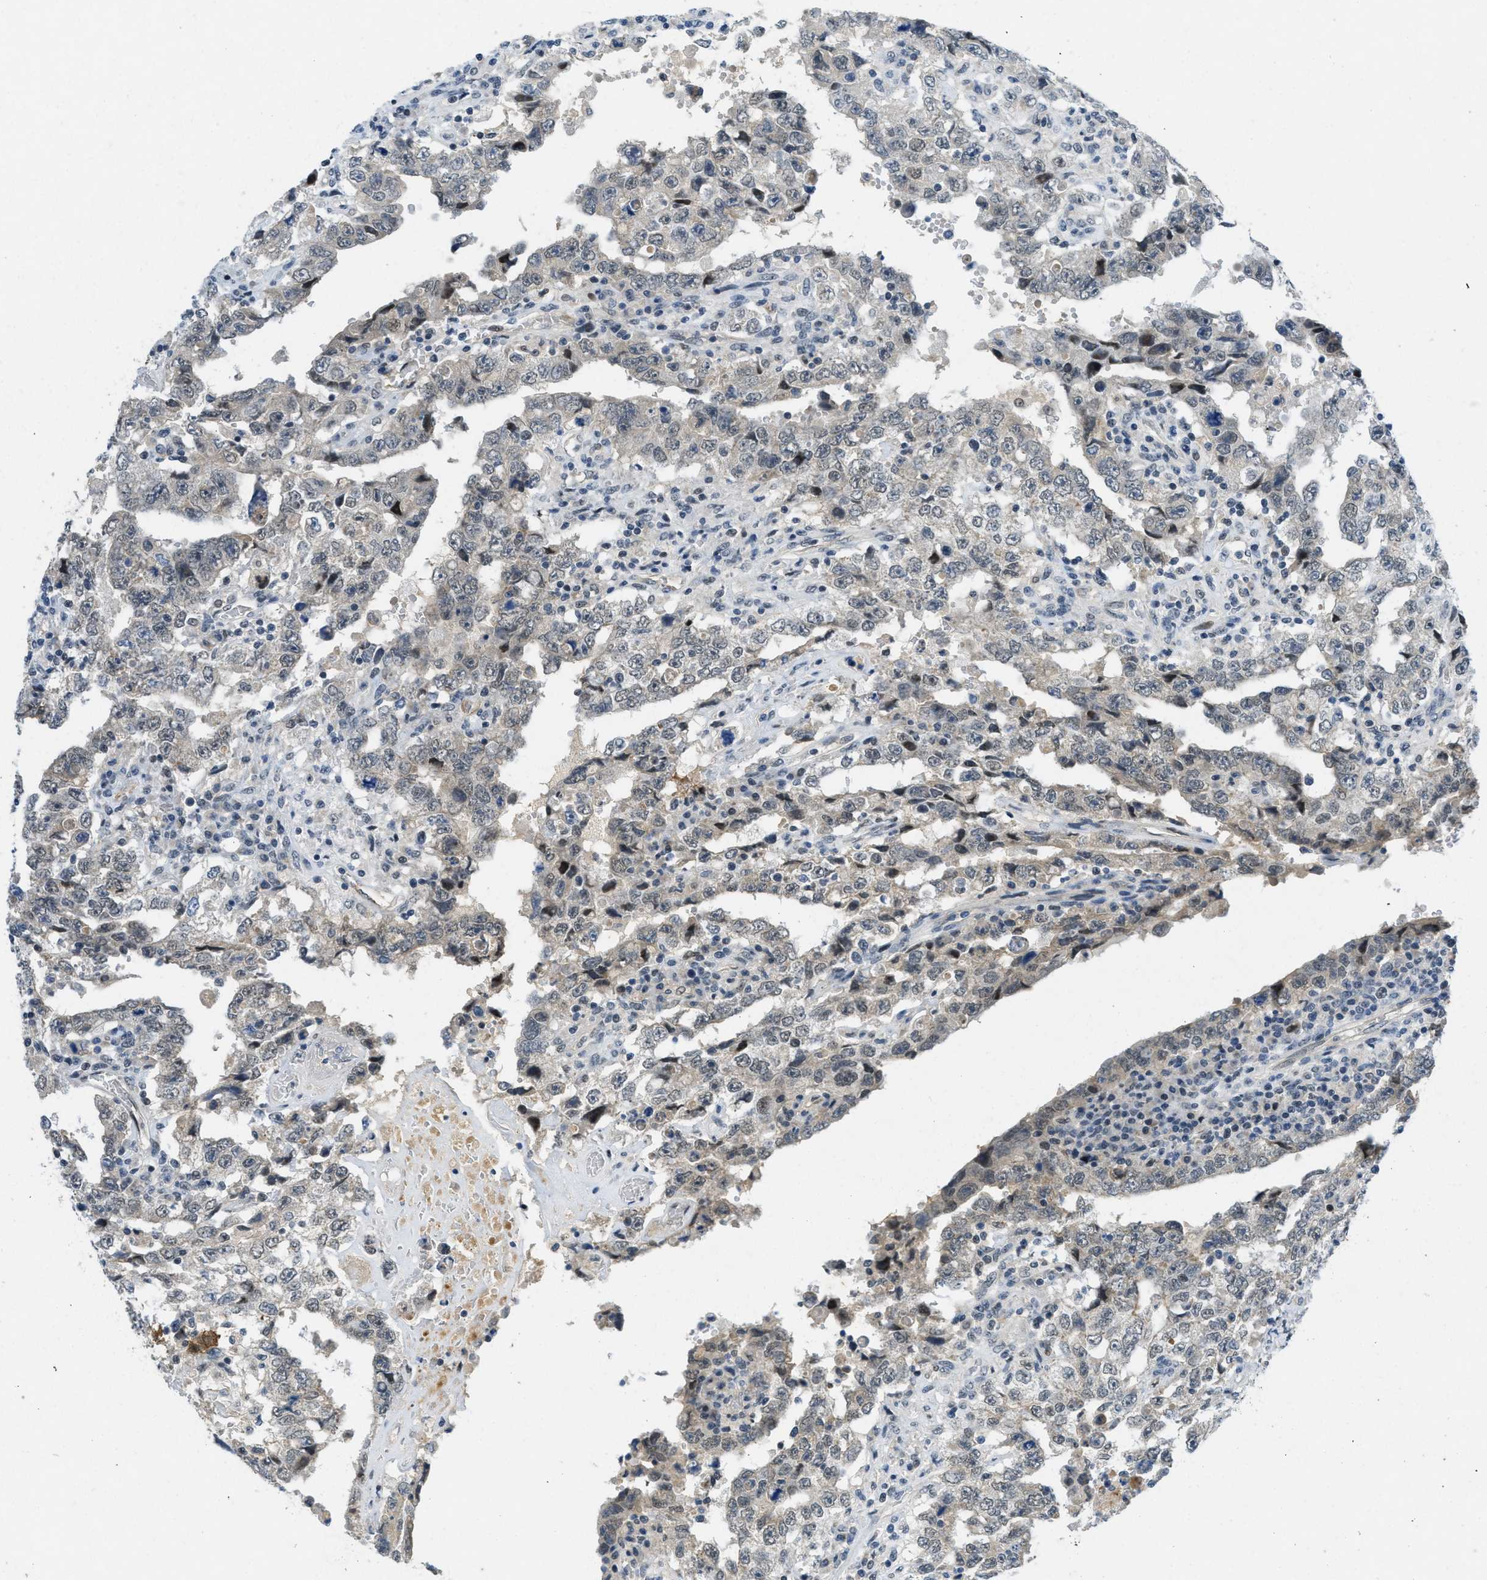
{"staining": {"intensity": "negative", "quantity": "none", "location": "none"}, "tissue": "testis cancer", "cell_type": "Tumor cells", "image_type": "cancer", "snomed": [{"axis": "morphology", "description": "Carcinoma, Embryonal, NOS"}, {"axis": "topography", "description": "Testis"}], "caption": "Tumor cells are negative for protein expression in human embryonal carcinoma (testis).", "gene": "SLCO2A1", "patient": {"sex": "male", "age": 26}}